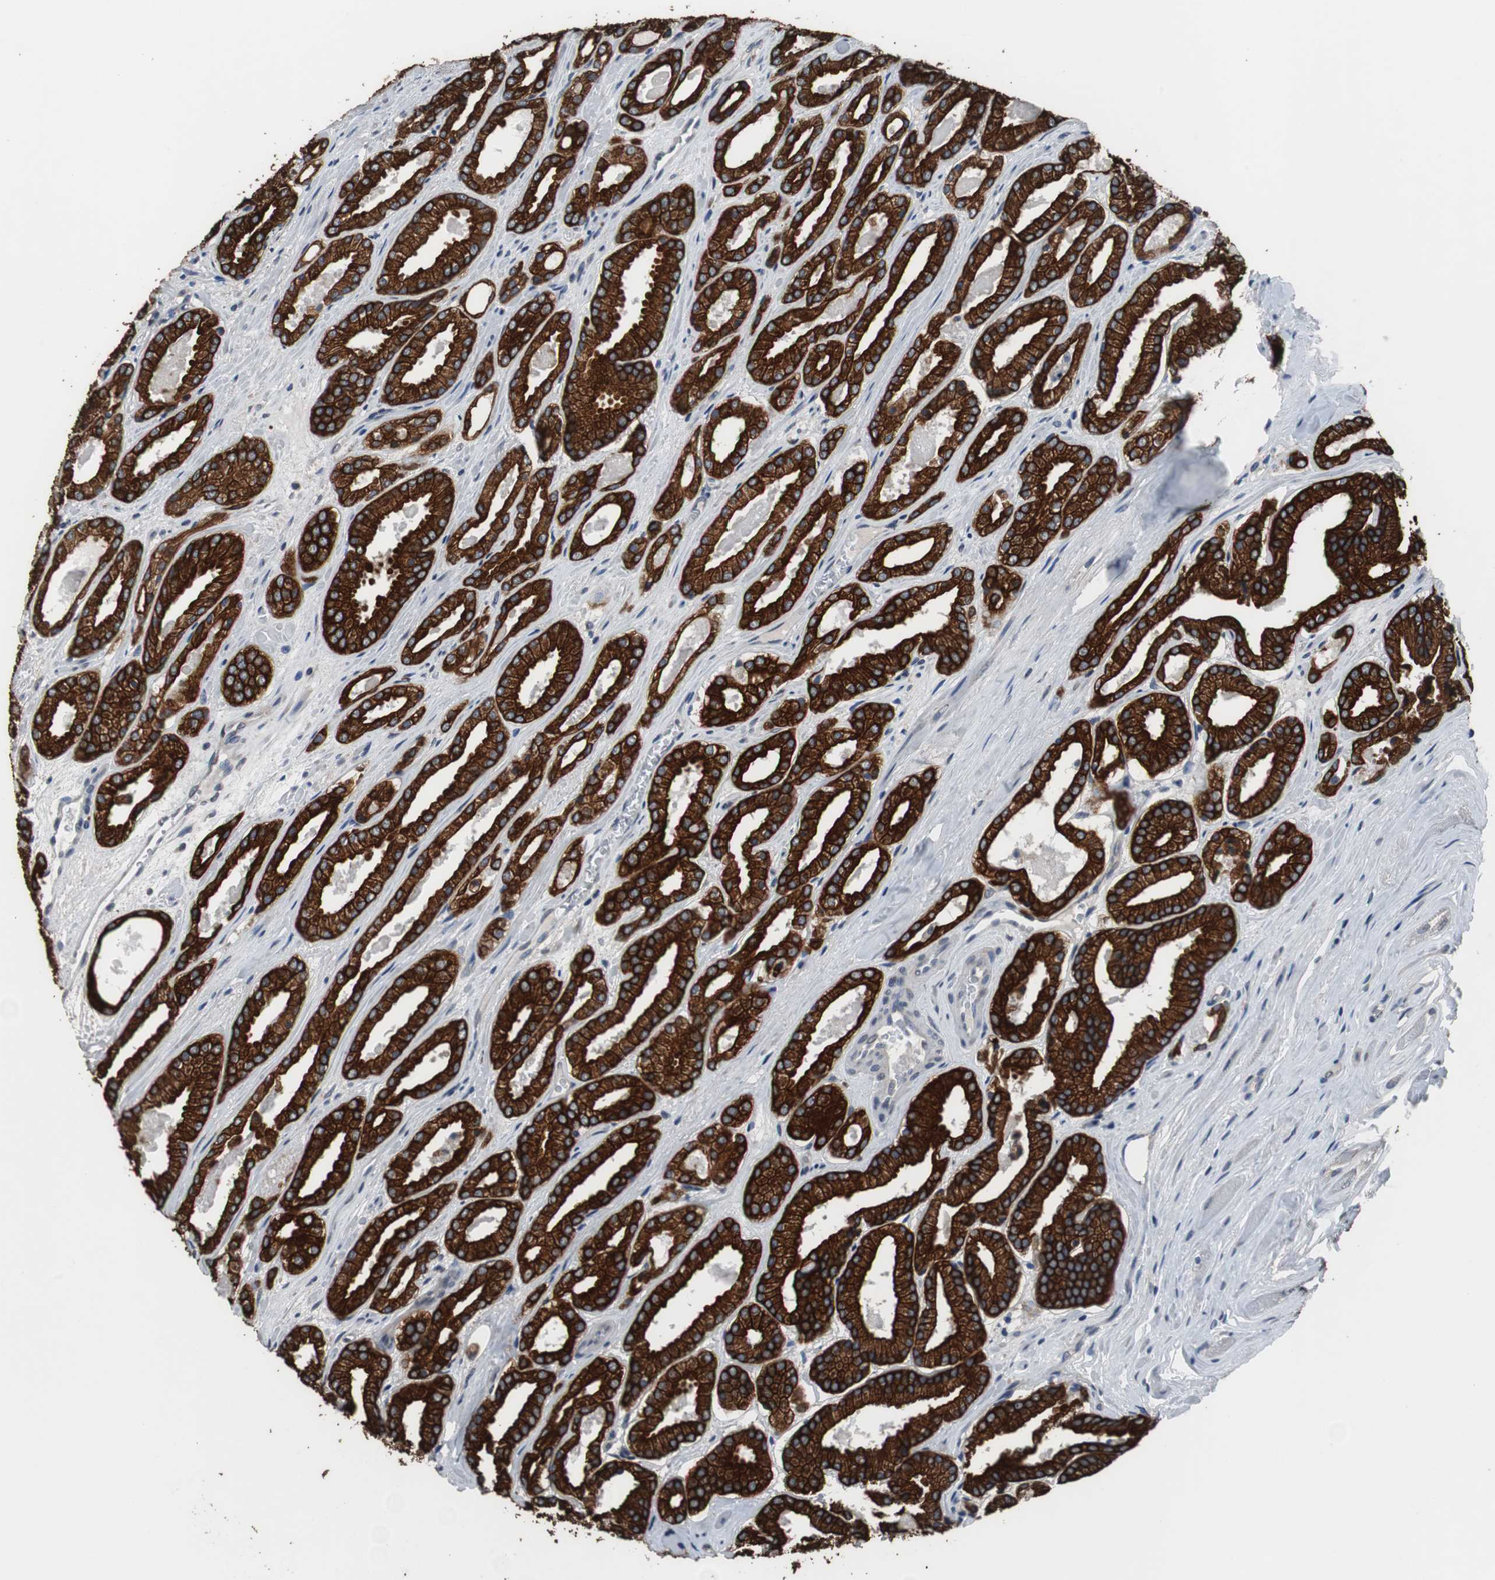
{"staining": {"intensity": "strong", "quantity": ">75%", "location": "cytoplasmic/membranous"}, "tissue": "prostate cancer", "cell_type": "Tumor cells", "image_type": "cancer", "snomed": [{"axis": "morphology", "description": "Adenocarcinoma, Low grade"}, {"axis": "topography", "description": "Prostate"}], "caption": "Strong cytoplasmic/membranous positivity is seen in approximately >75% of tumor cells in adenocarcinoma (low-grade) (prostate).", "gene": "USP10", "patient": {"sex": "male", "age": 59}}